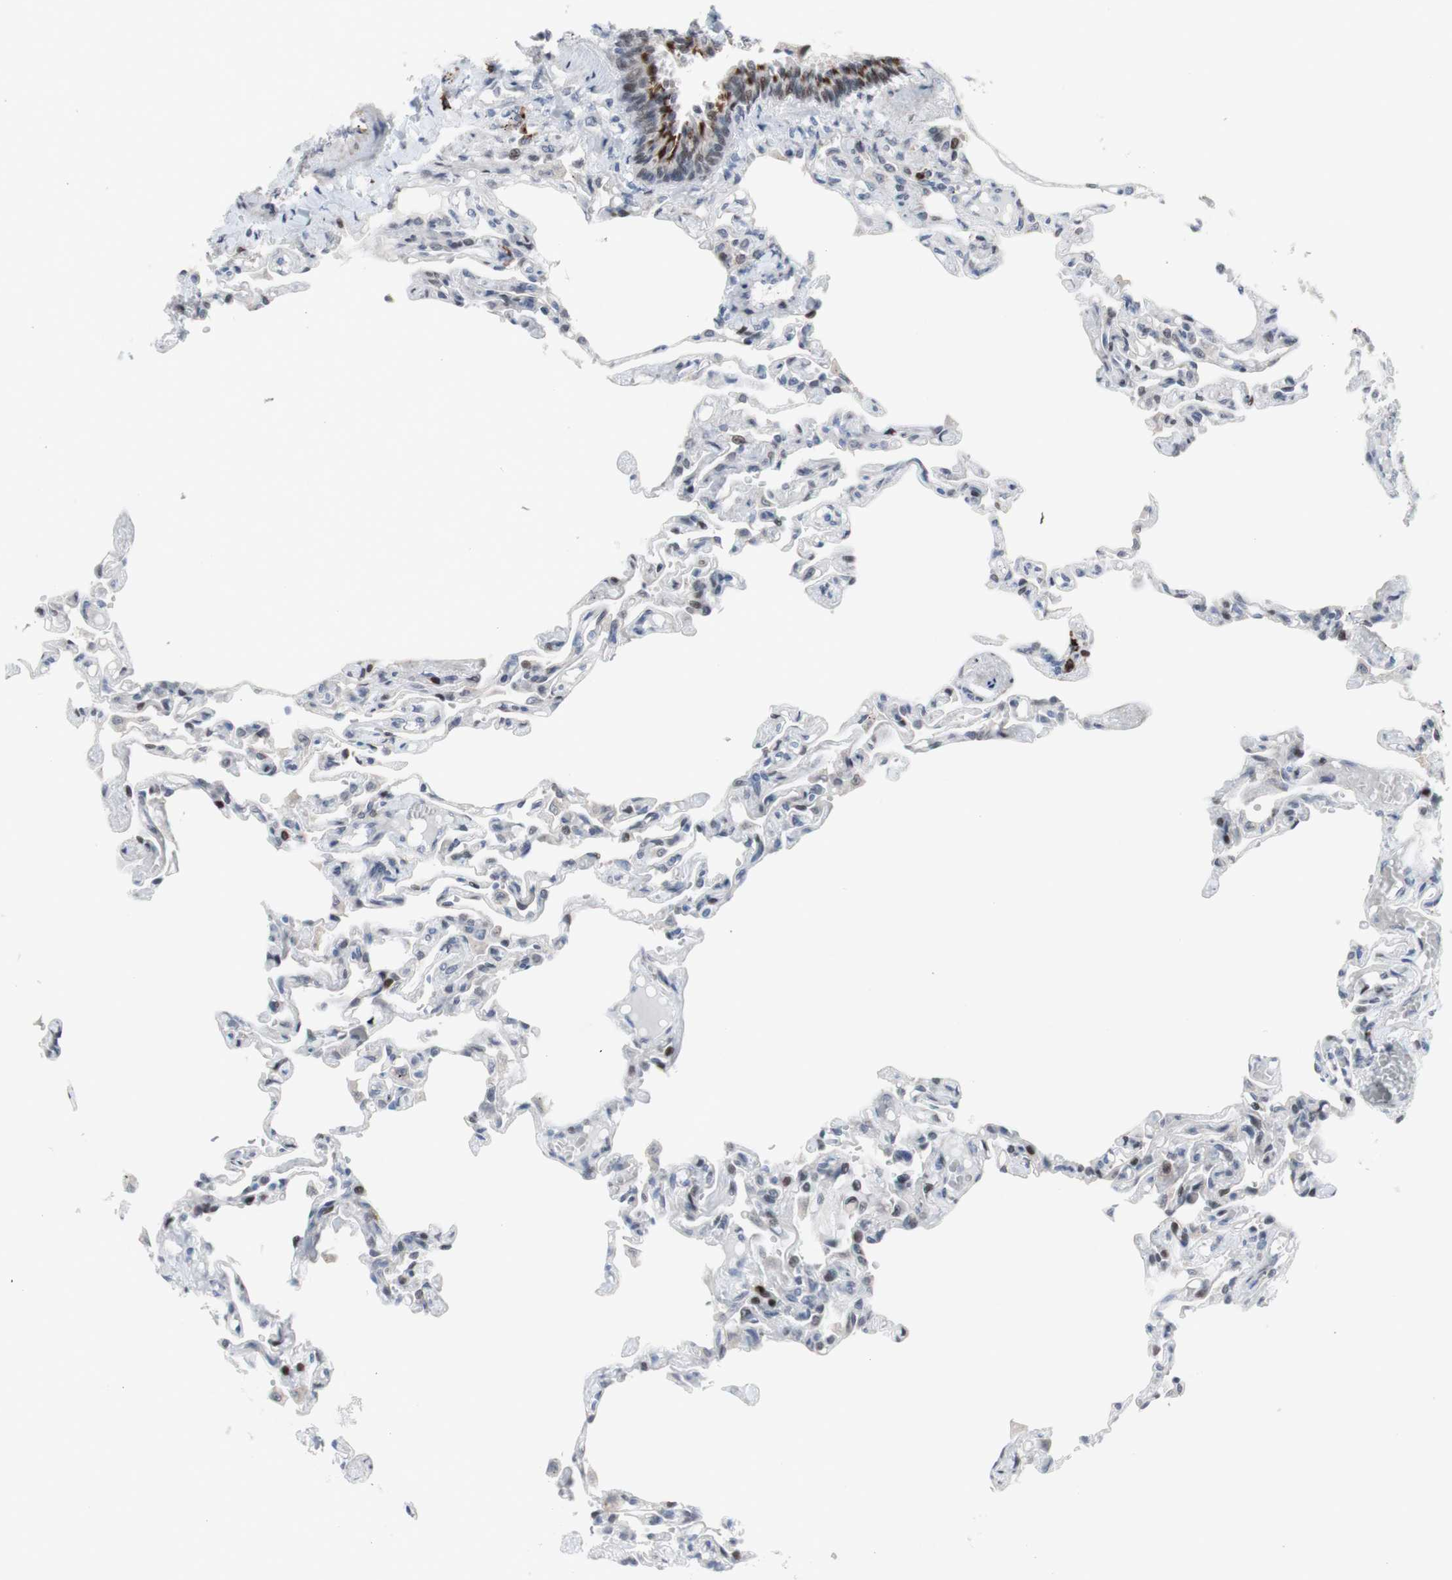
{"staining": {"intensity": "weak", "quantity": "<25%", "location": "cytoplasmic/membranous,nuclear"}, "tissue": "lung", "cell_type": "Alveolar cells", "image_type": "normal", "snomed": [{"axis": "morphology", "description": "Normal tissue, NOS"}, {"axis": "topography", "description": "Lung"}], "caption": "Immunohistochemistry micrograph of normal lung: lung stained with DAB displays no significant protein positivity in alveolar cells.", "gene": "PHTF2", "patient": {"sex": "male", "age": 21}}